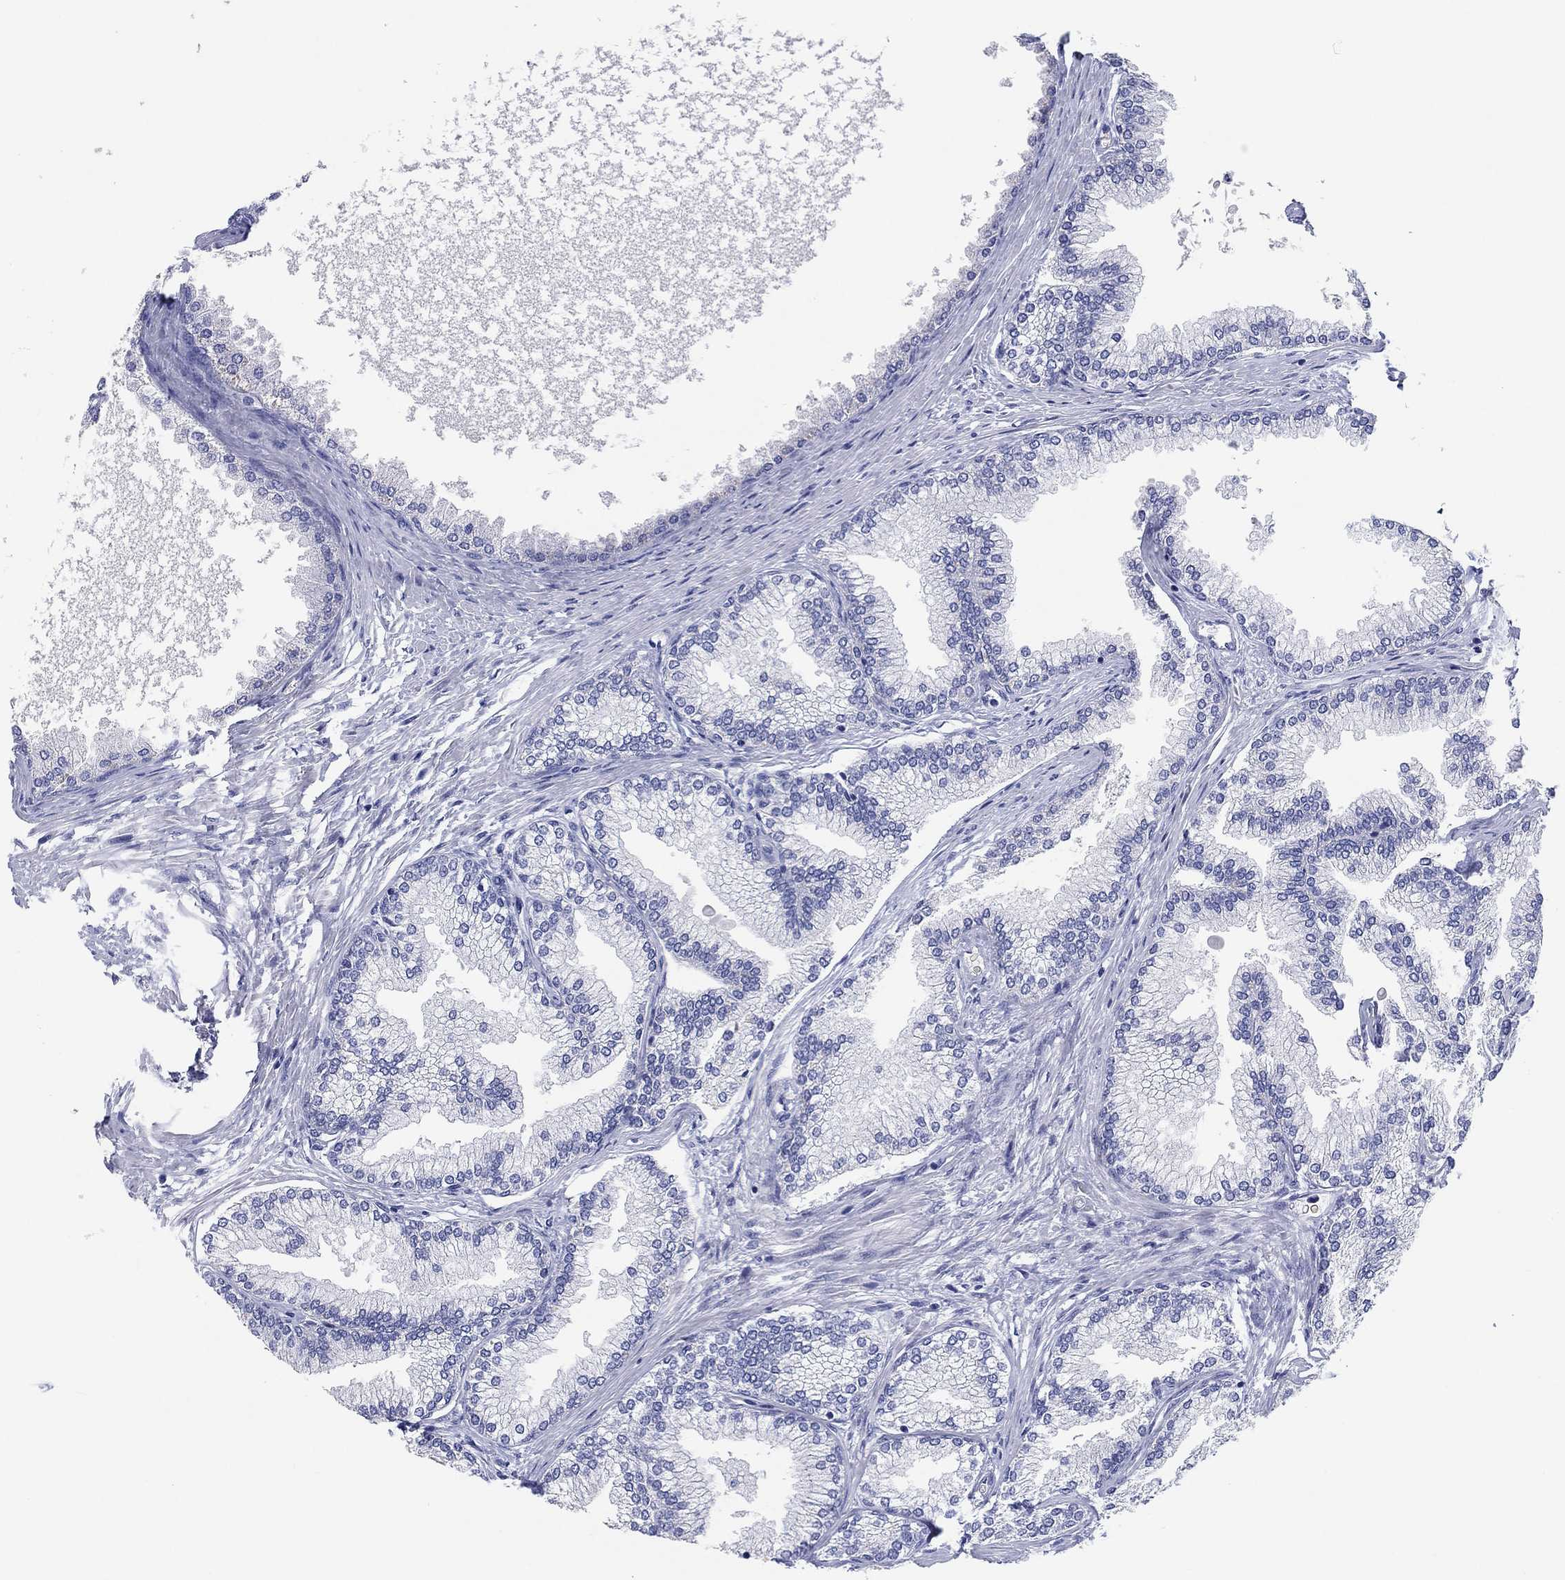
{"staining": {"intensity": "negative", "quantity": "none", "location": "none"}, "tissue": "prostate", "cell_type": "Glandular cells", "image_type": "normal", "snomed": [{"axis": "morphology", "description": "Normal tissue, NOS"}, {"axis": "topography", "description": "Prostate"}], "caption": "Immunohistochemistry (IHC) image of normal prostate stained for a protein (brown), which exhibits no positivity in glandular cells. (Stains: DAB (3,3'-diaminobenzidine) IHC with hematoxylin counter stain, Microscopy: brightfield microscopy at high magnification).", "gene": "MAGEB6", "patient": {"sex": "male", "age": 72}}